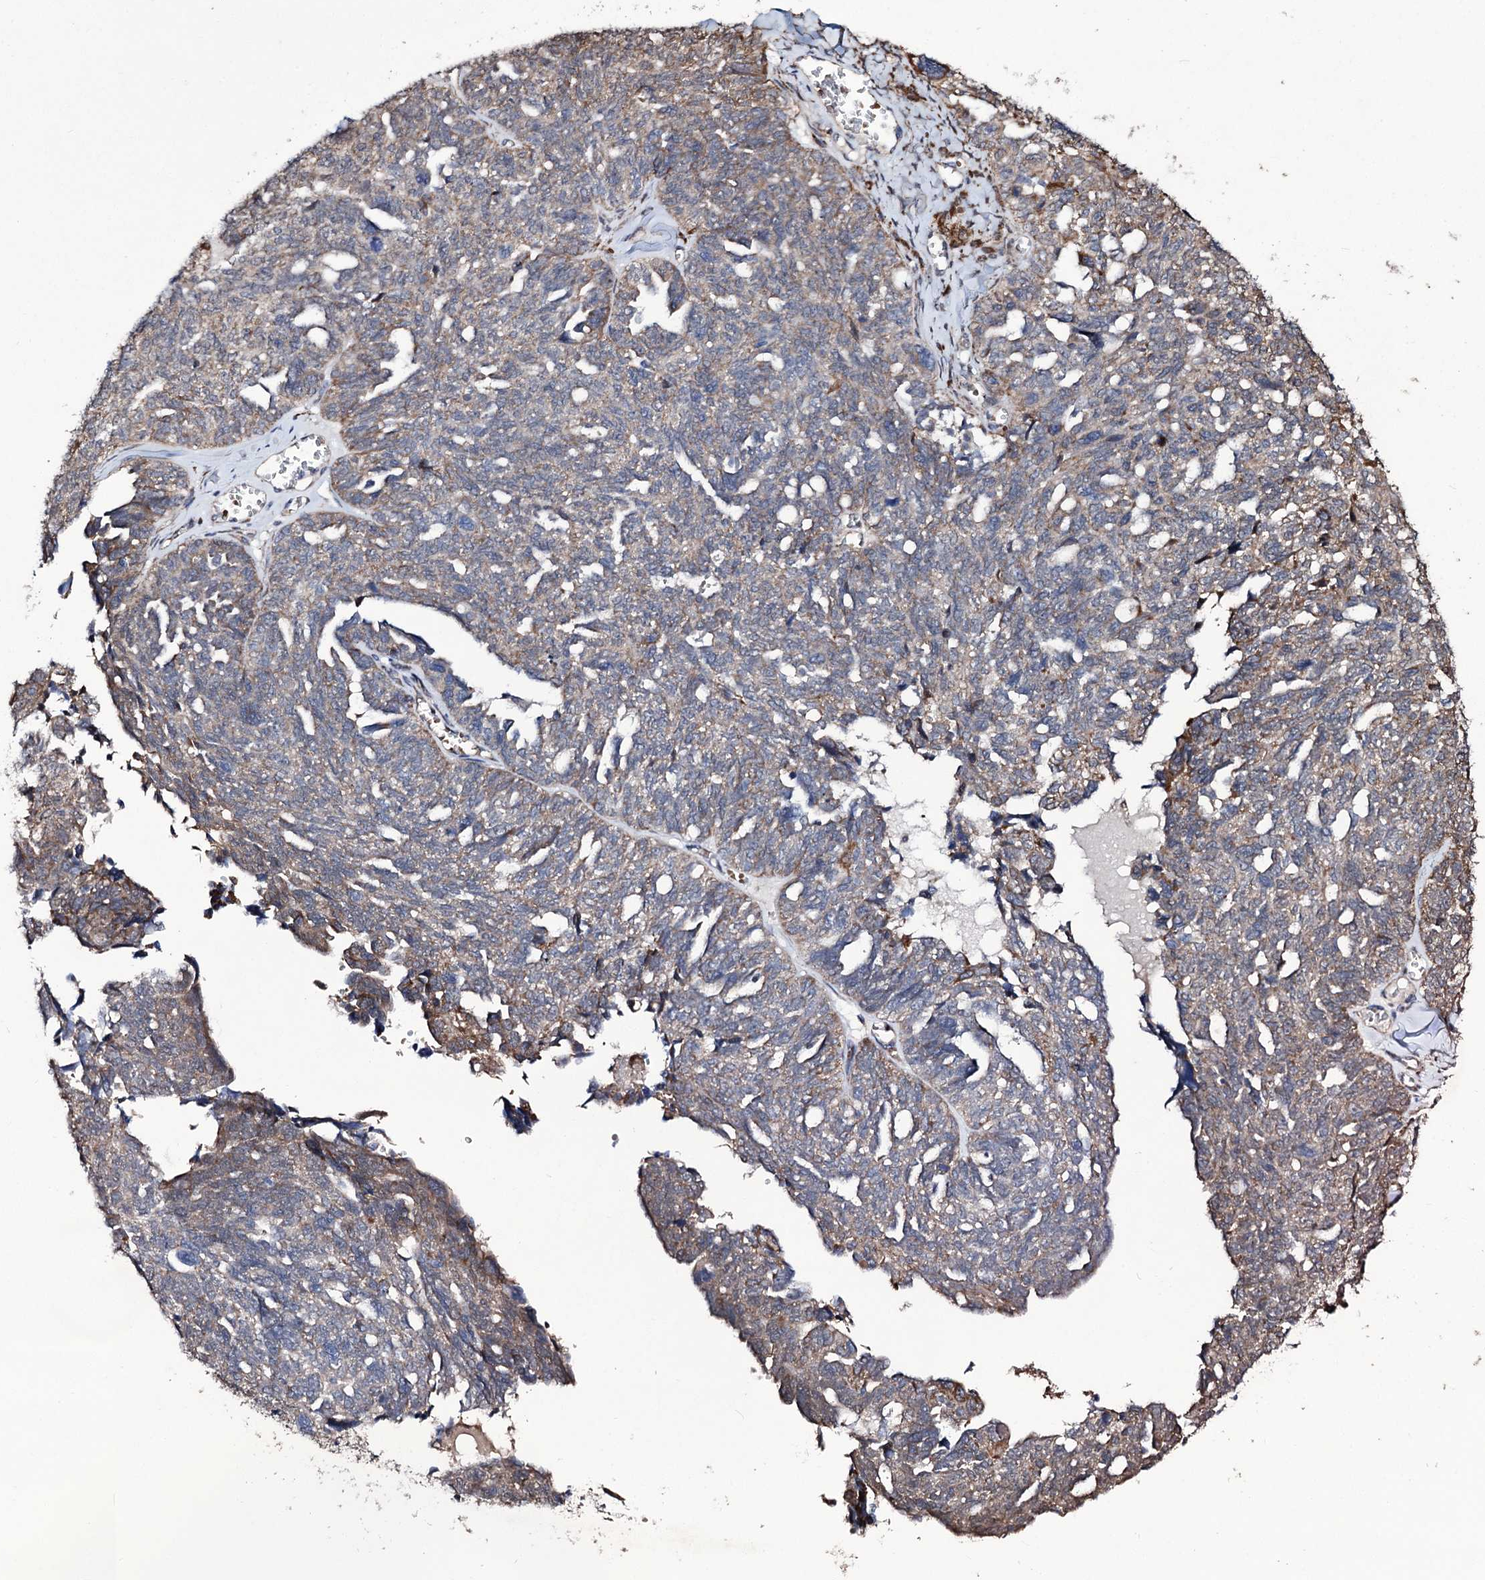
{"staining": {"intensity": "moderate", "quantity": "25%-75%", "location": "cytoplasmic/membranous"}, "tissue": "ovarian cancer", "cell_type": "Tumor cells", "image_type": "cancer", "snomed": [{"axis": "morphology", "description": "Cystadenocarcinoma, serous, NOS"}, {"axis": "topography", "description": "Ovary"}], "caption": "This is an image of immunohistochemistry (IHC) staining of ovarian cancer, which shows moderate positivity in the cytoplasmic/membranous of tumor cells.", "gene": "TUBGCP5", "patient": {"sex": "female", "age": 79}}